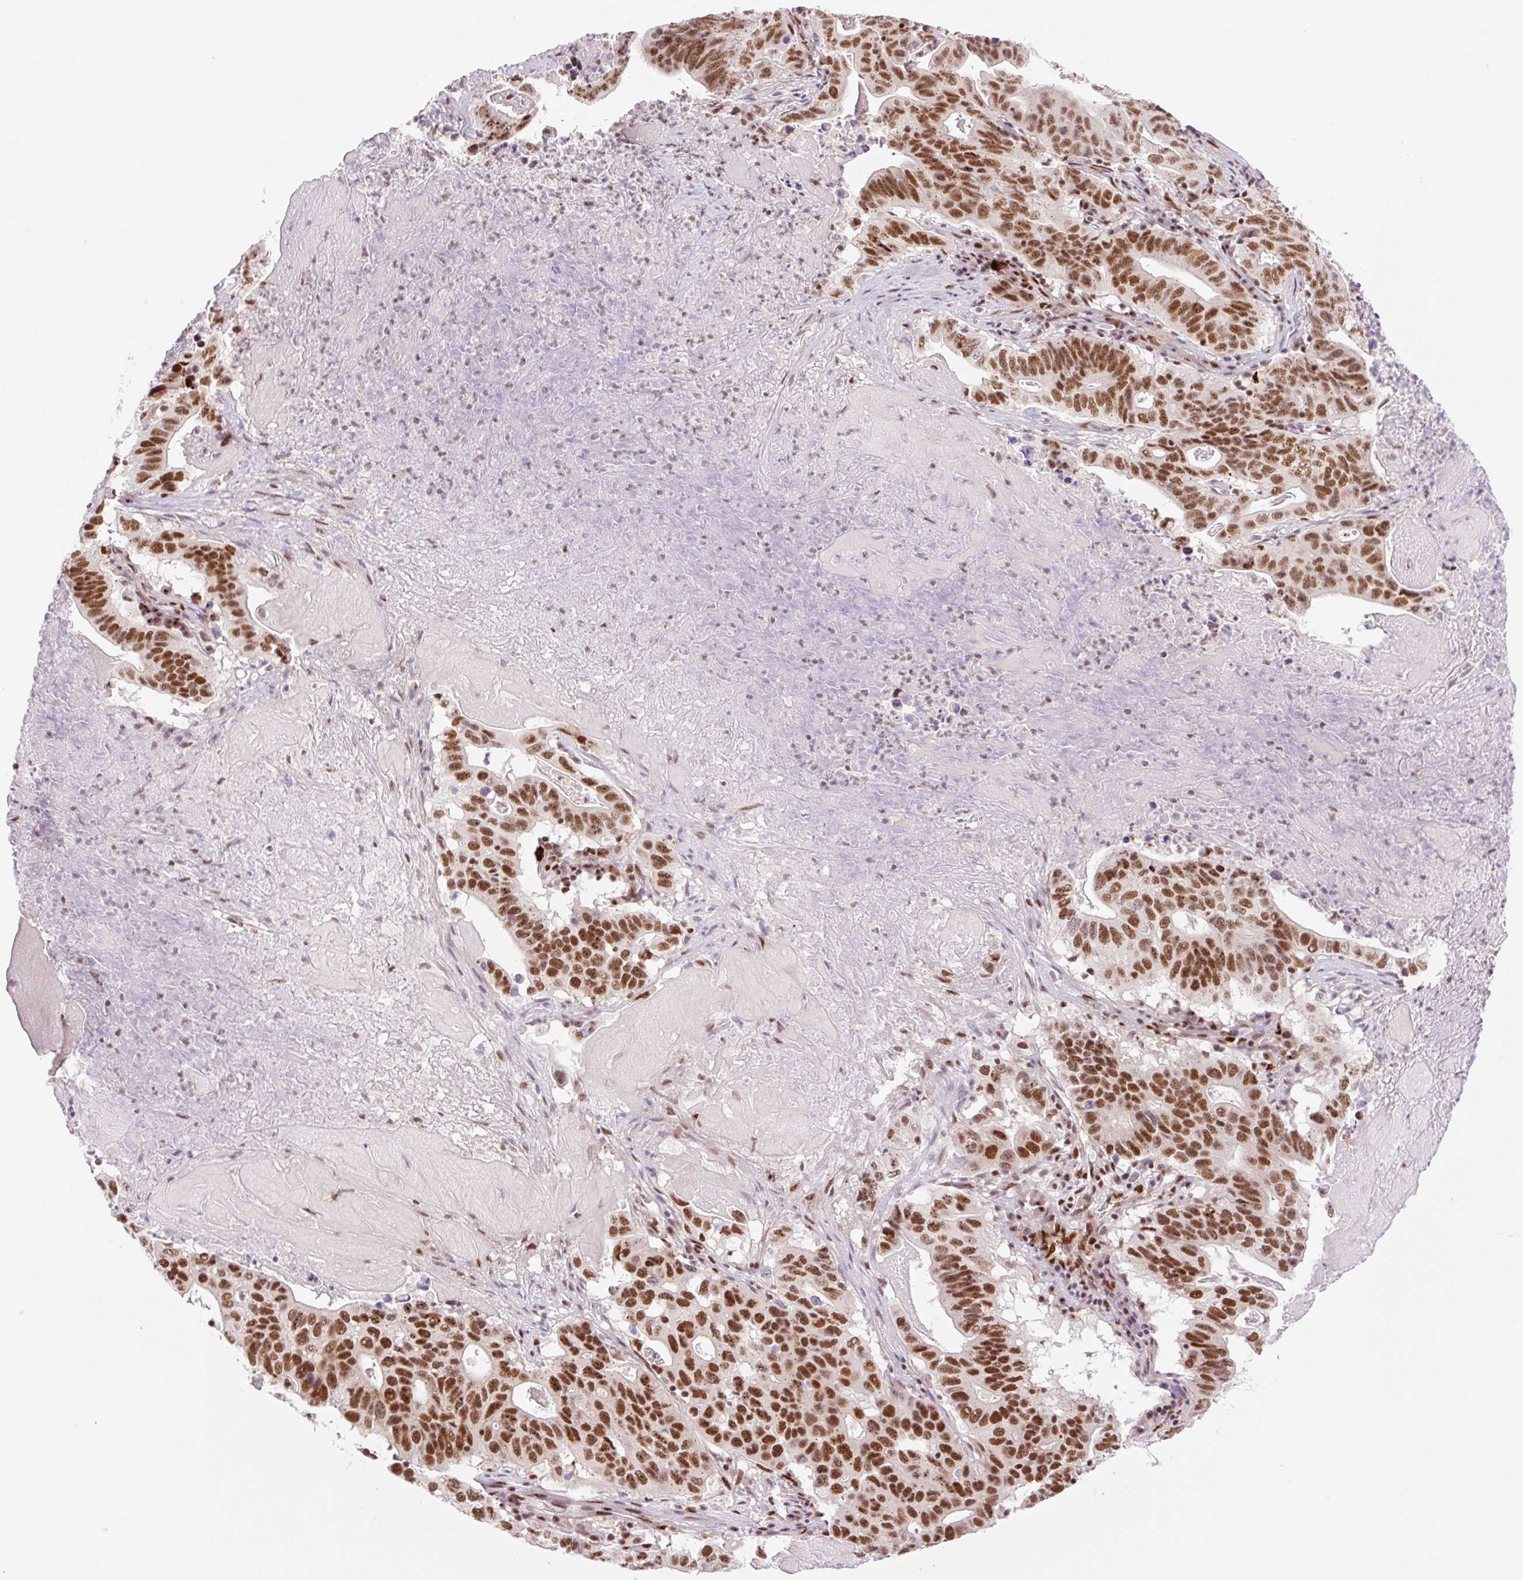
{"staining": {"intensity": "strong", "quantity": ">75%", "location": "nuclear"}, "tissue": "lung cancer", "cell_type": "Tumor cells", "image_type": "cancer", "snomed": [{"axis": "morphology", "description": "Adenocarcinoma, NOS"}, {"axis": "topography", "description": "Lung"}], "caption": "Immunohistochemical staining of human lung cancer (adenocarcinoma) demonstrates strong nuclear protein expression in approximately >75% of tumor cells.", "gene": "PRDM11", "patient": {"sex": "female", "age": 60}}